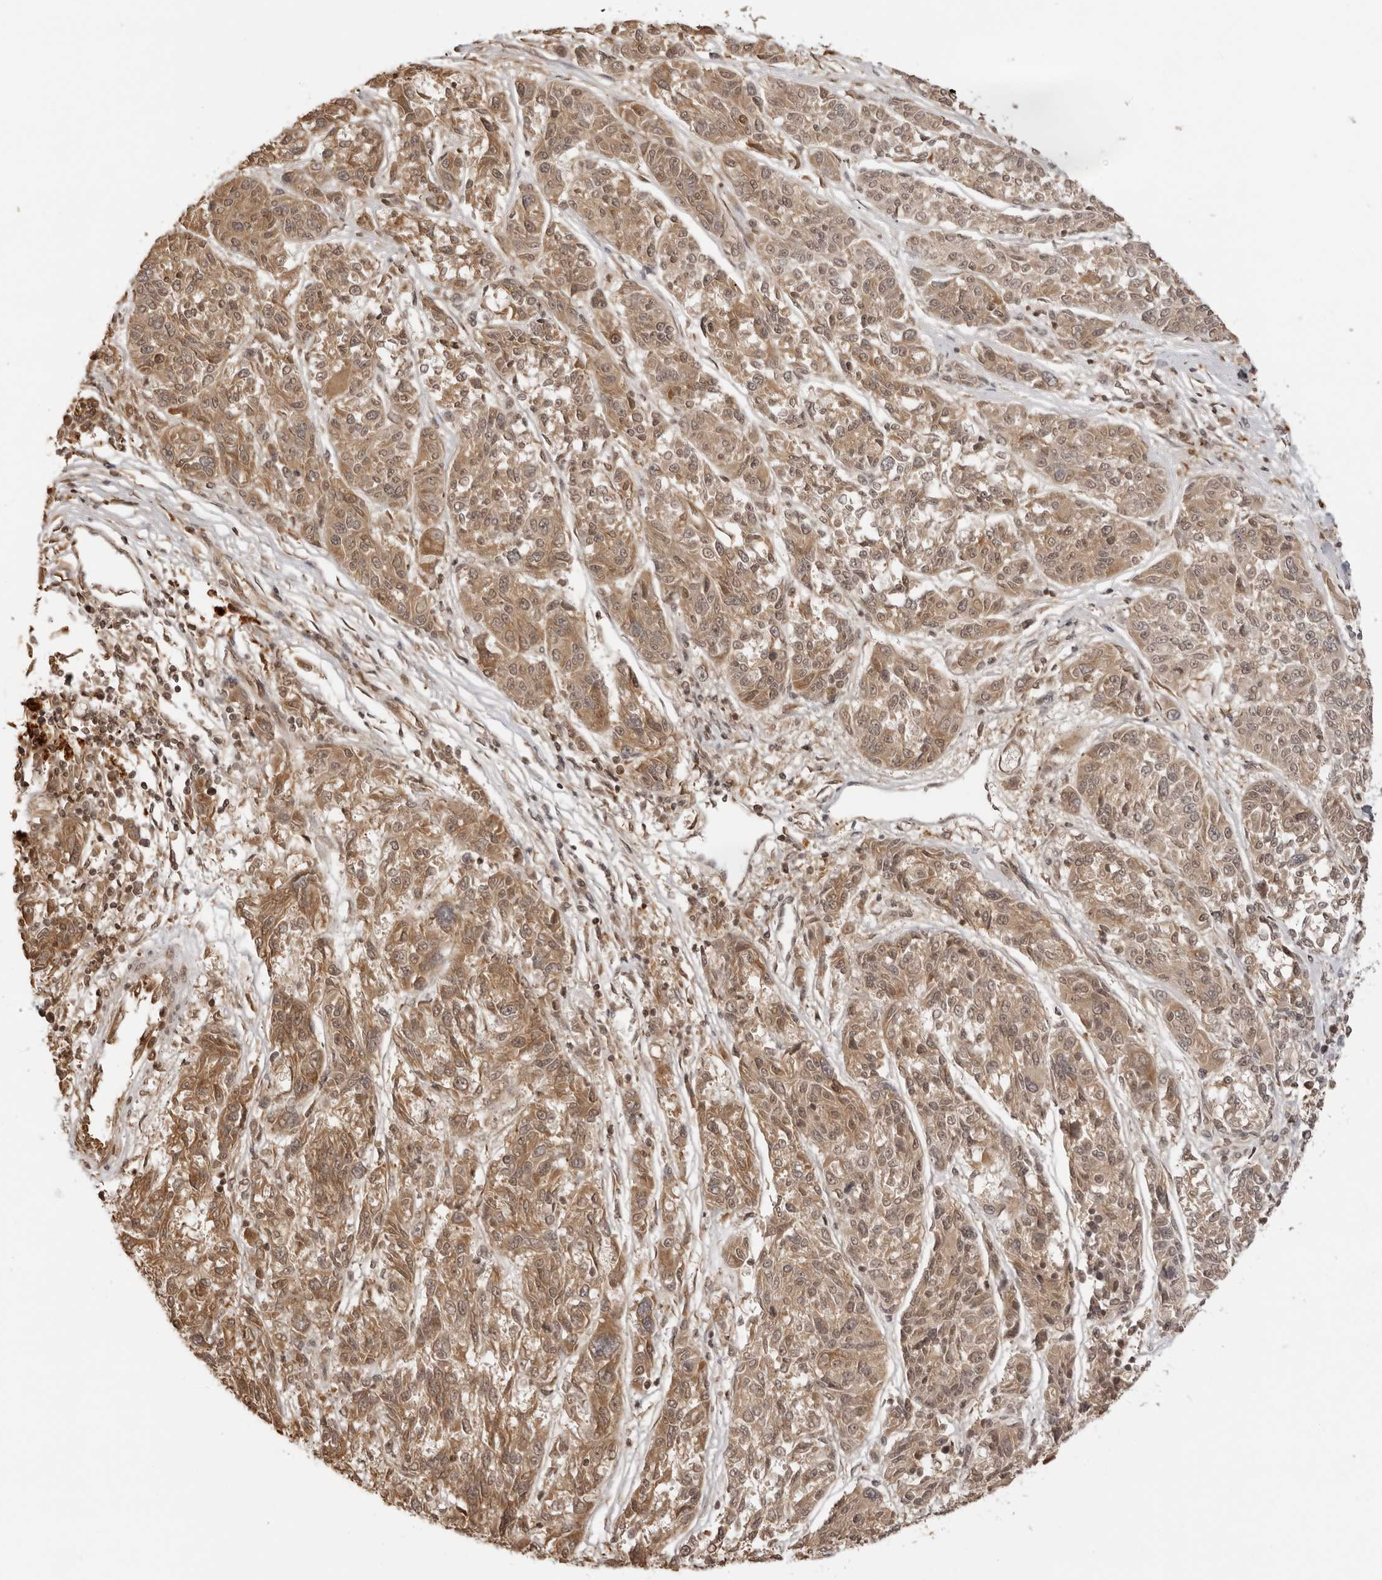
{"staining": {"intensity": "moderate", "quantity": ">75%", "location": "cytoplasmic/membranous,nuclear"}, "tissue": "melanoma", "cell_type": "Tumor cells", "image_type": "cancer", "snomed": [{"axis": "morphology", "description": "Malignant melanoma, NOS"}, {"axis": "topography", "description": "Skin"}], "caption": "Immunohistochemical staining of melanoma displays medium levels of moderate cytoplasmic/membranous and nuclear protein expression in approximately >75% of tumor cells. (DAB = brown stain, brightfield microscopy at high magnification).", "gene": "IKBKE", "patient": {"sex": "male", "age": 53}}